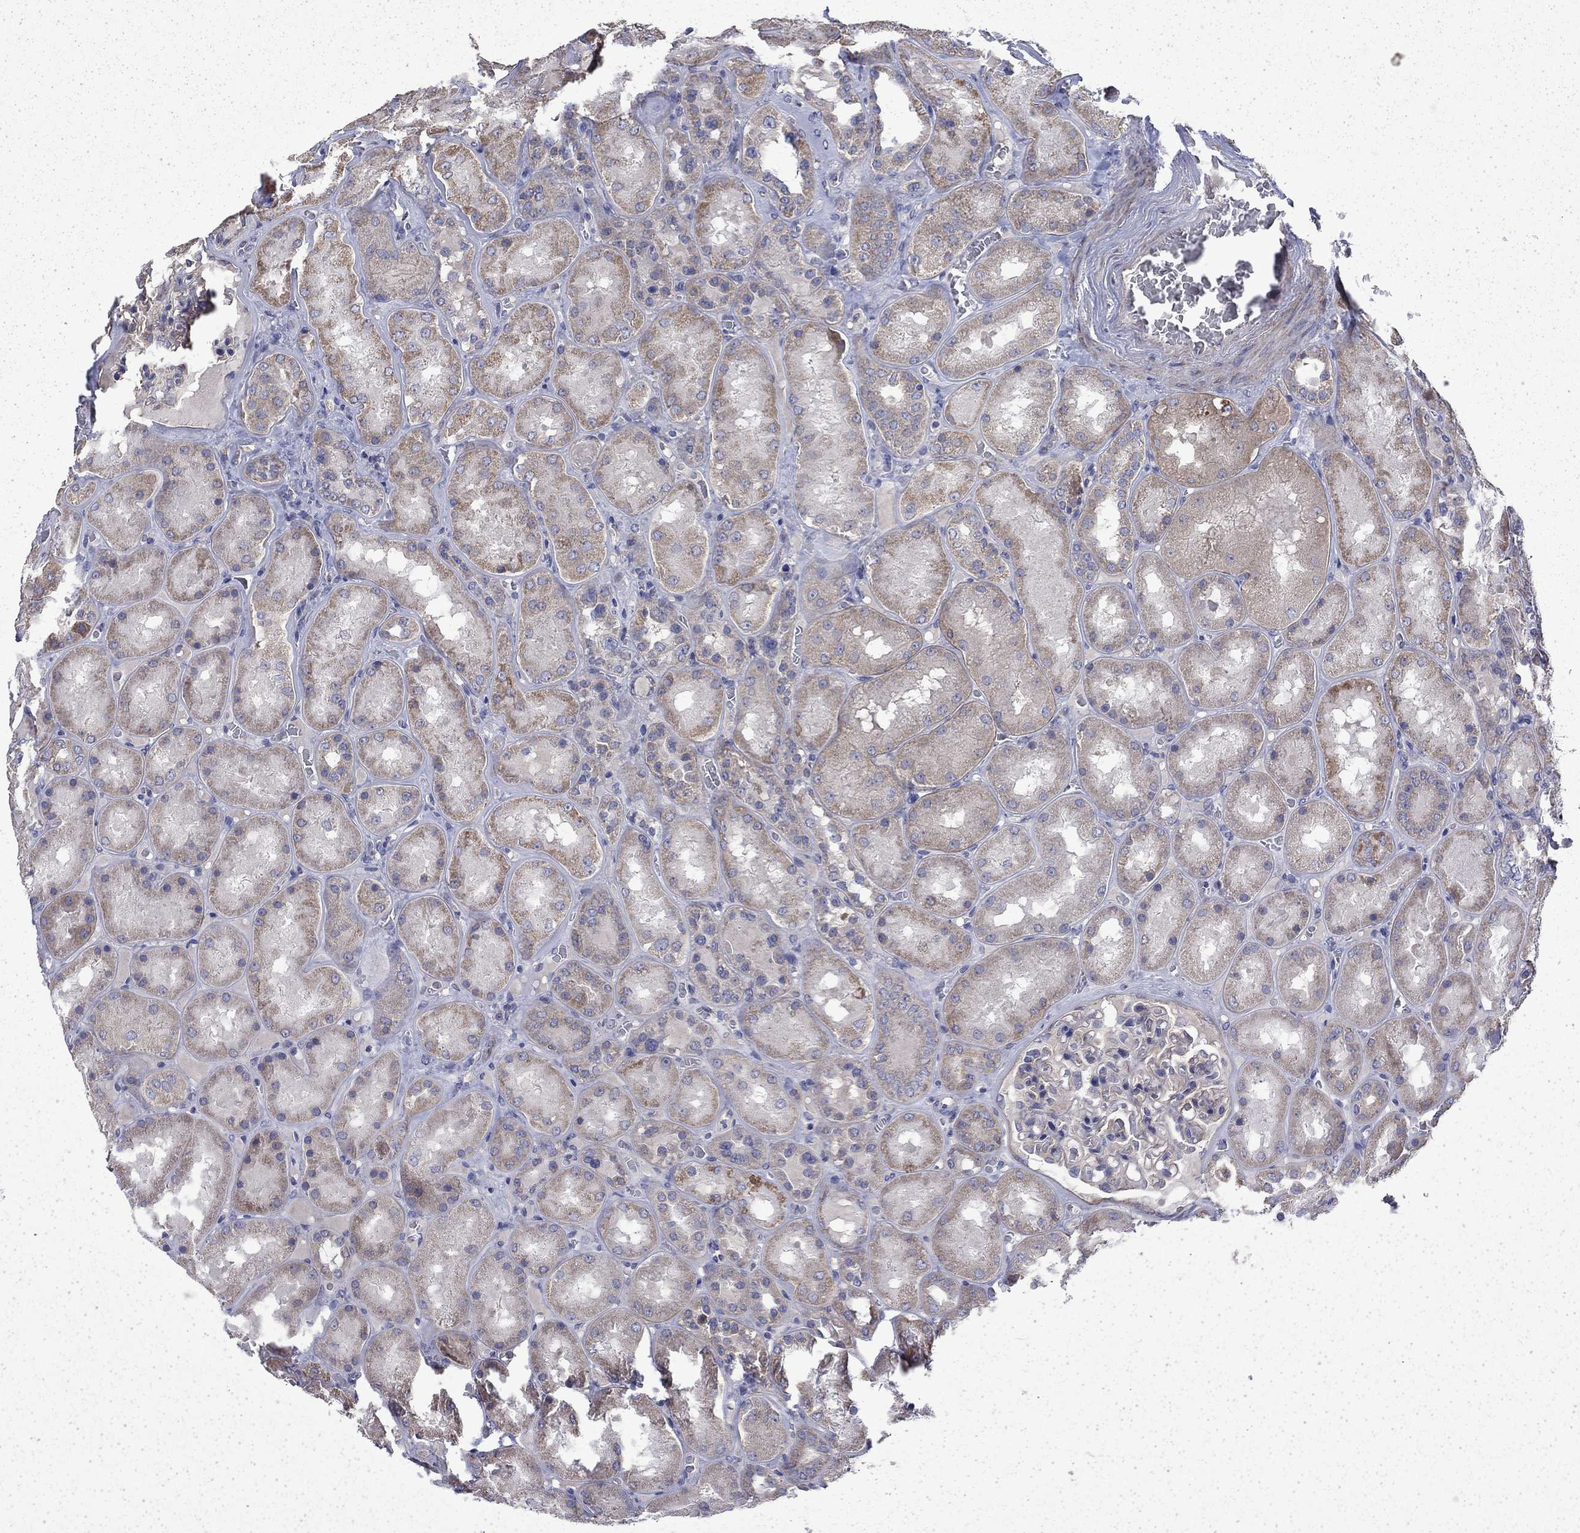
{"staining": {"intensity": "weak", "quantity": "<25%", "location": "cytoplasmic/membranous"}, "tissue": "kidney", "cell_type": "Cells in glomeruli", "image_type": "normal", "snomed": [{"axis": "morphology", "description": "Normal tissue, NOS"}, {"axis": "topography", "description": "Kidney"}], "caption": "Immunohistochemistry (IHC) photomicrograph of normal human kidney stained for a protein (brown), which reveals no staining in cells in glomeruli.", "gene": "DTNA", "patient": {"sex": "male", "age": 73}}